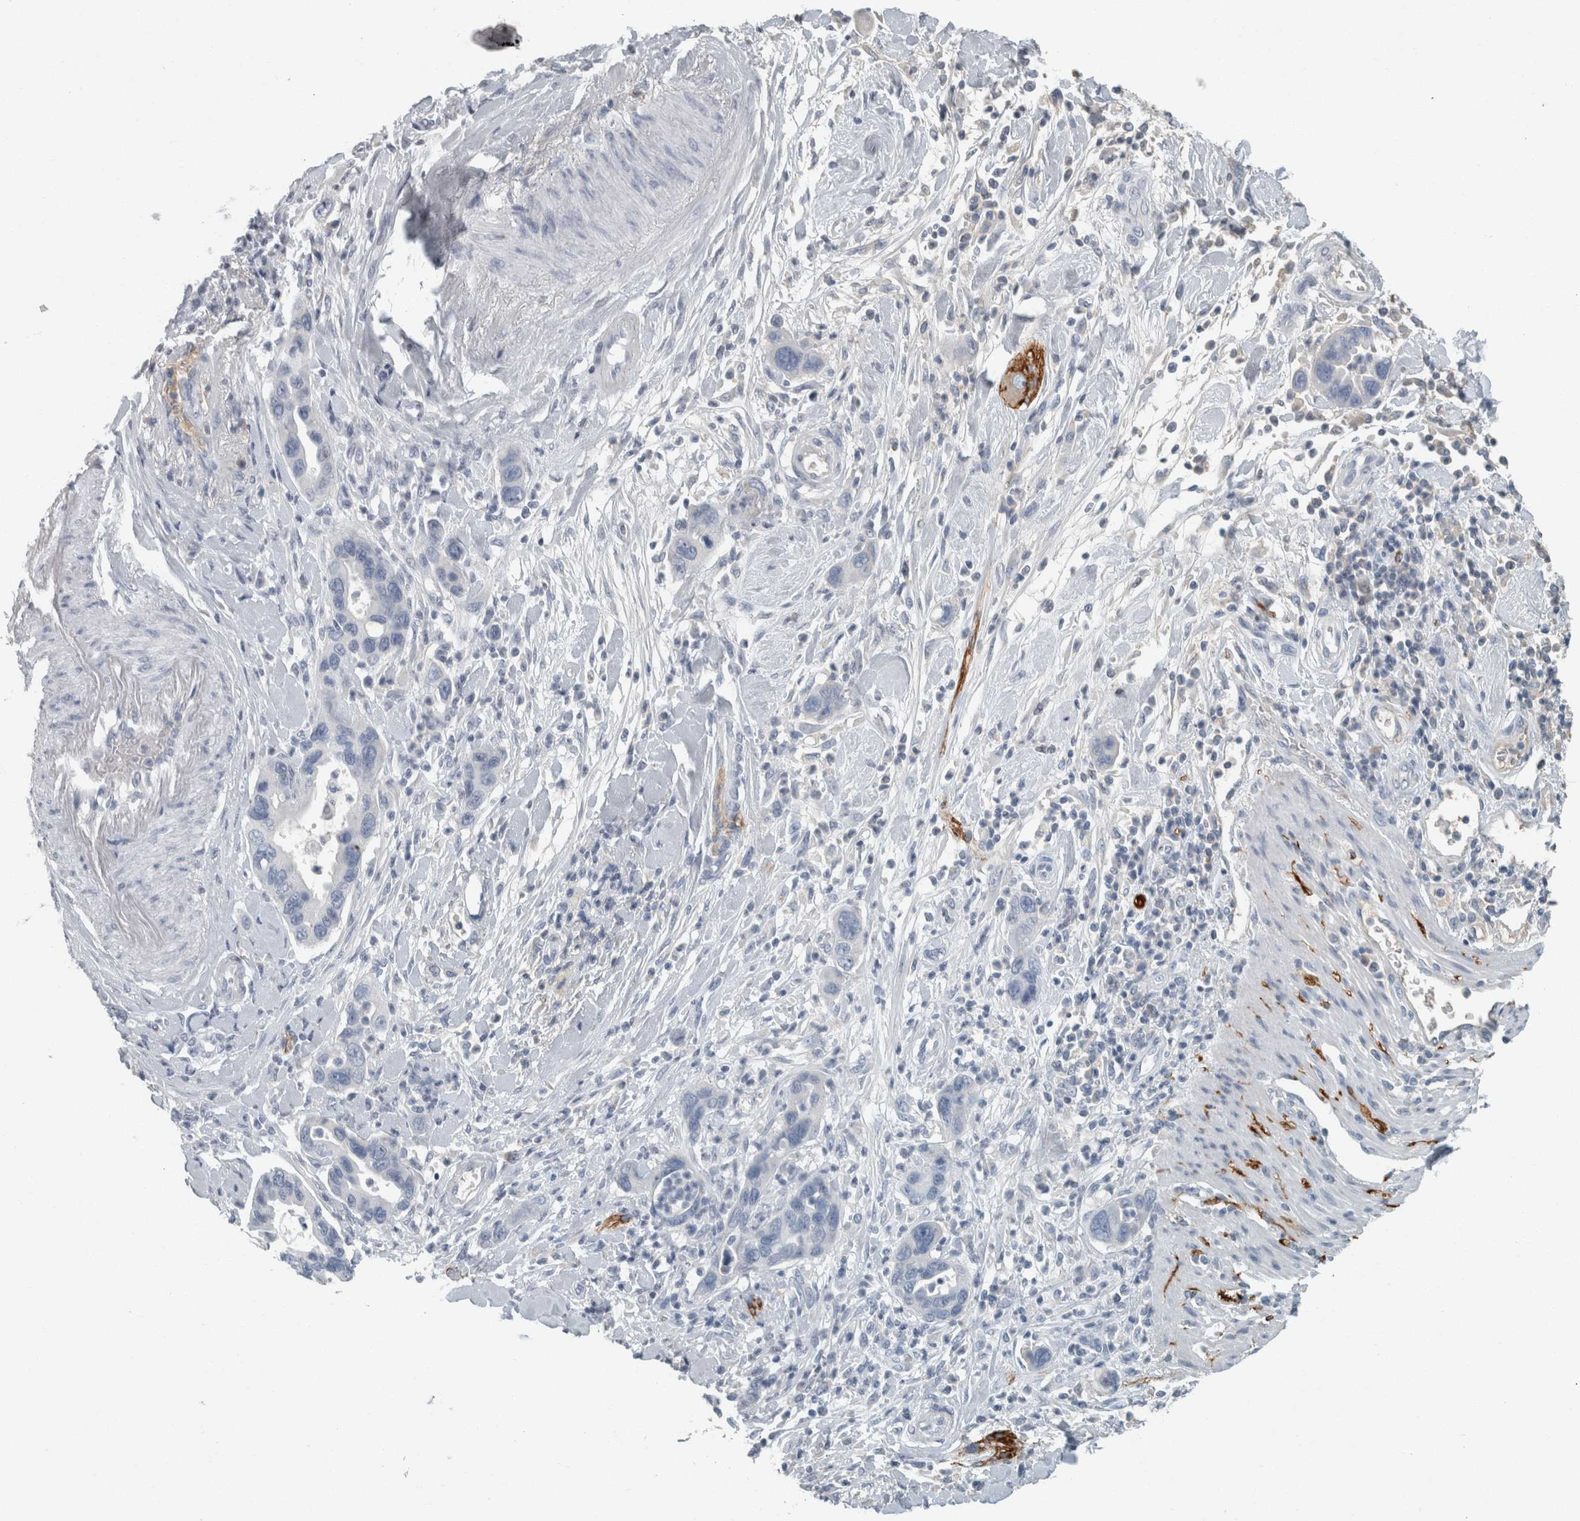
{"staining": {"intensity": "negative", "quantity": "none", "location": "none"}, "tissue": "pancreatic cancer", "cell_type": "Tumor cells", "image_type": "cancer", "snomed": [{"axis": "morphology", "description": "Adenocarcinoma, NOS"}, {"axis": "topography", "description": "Pancreas"}], "caption": "A histopathology image of human adenocarcinoma (pancreatic) is negative for staining in tumor cells. The staining was performed using DAB to visualize the protein expression in brown, while the nuclei were stained in blue with hematoxylin (Magnification: 20x).", "gene": "CHL1", "patient": {"sex": "female", "age": 71}}